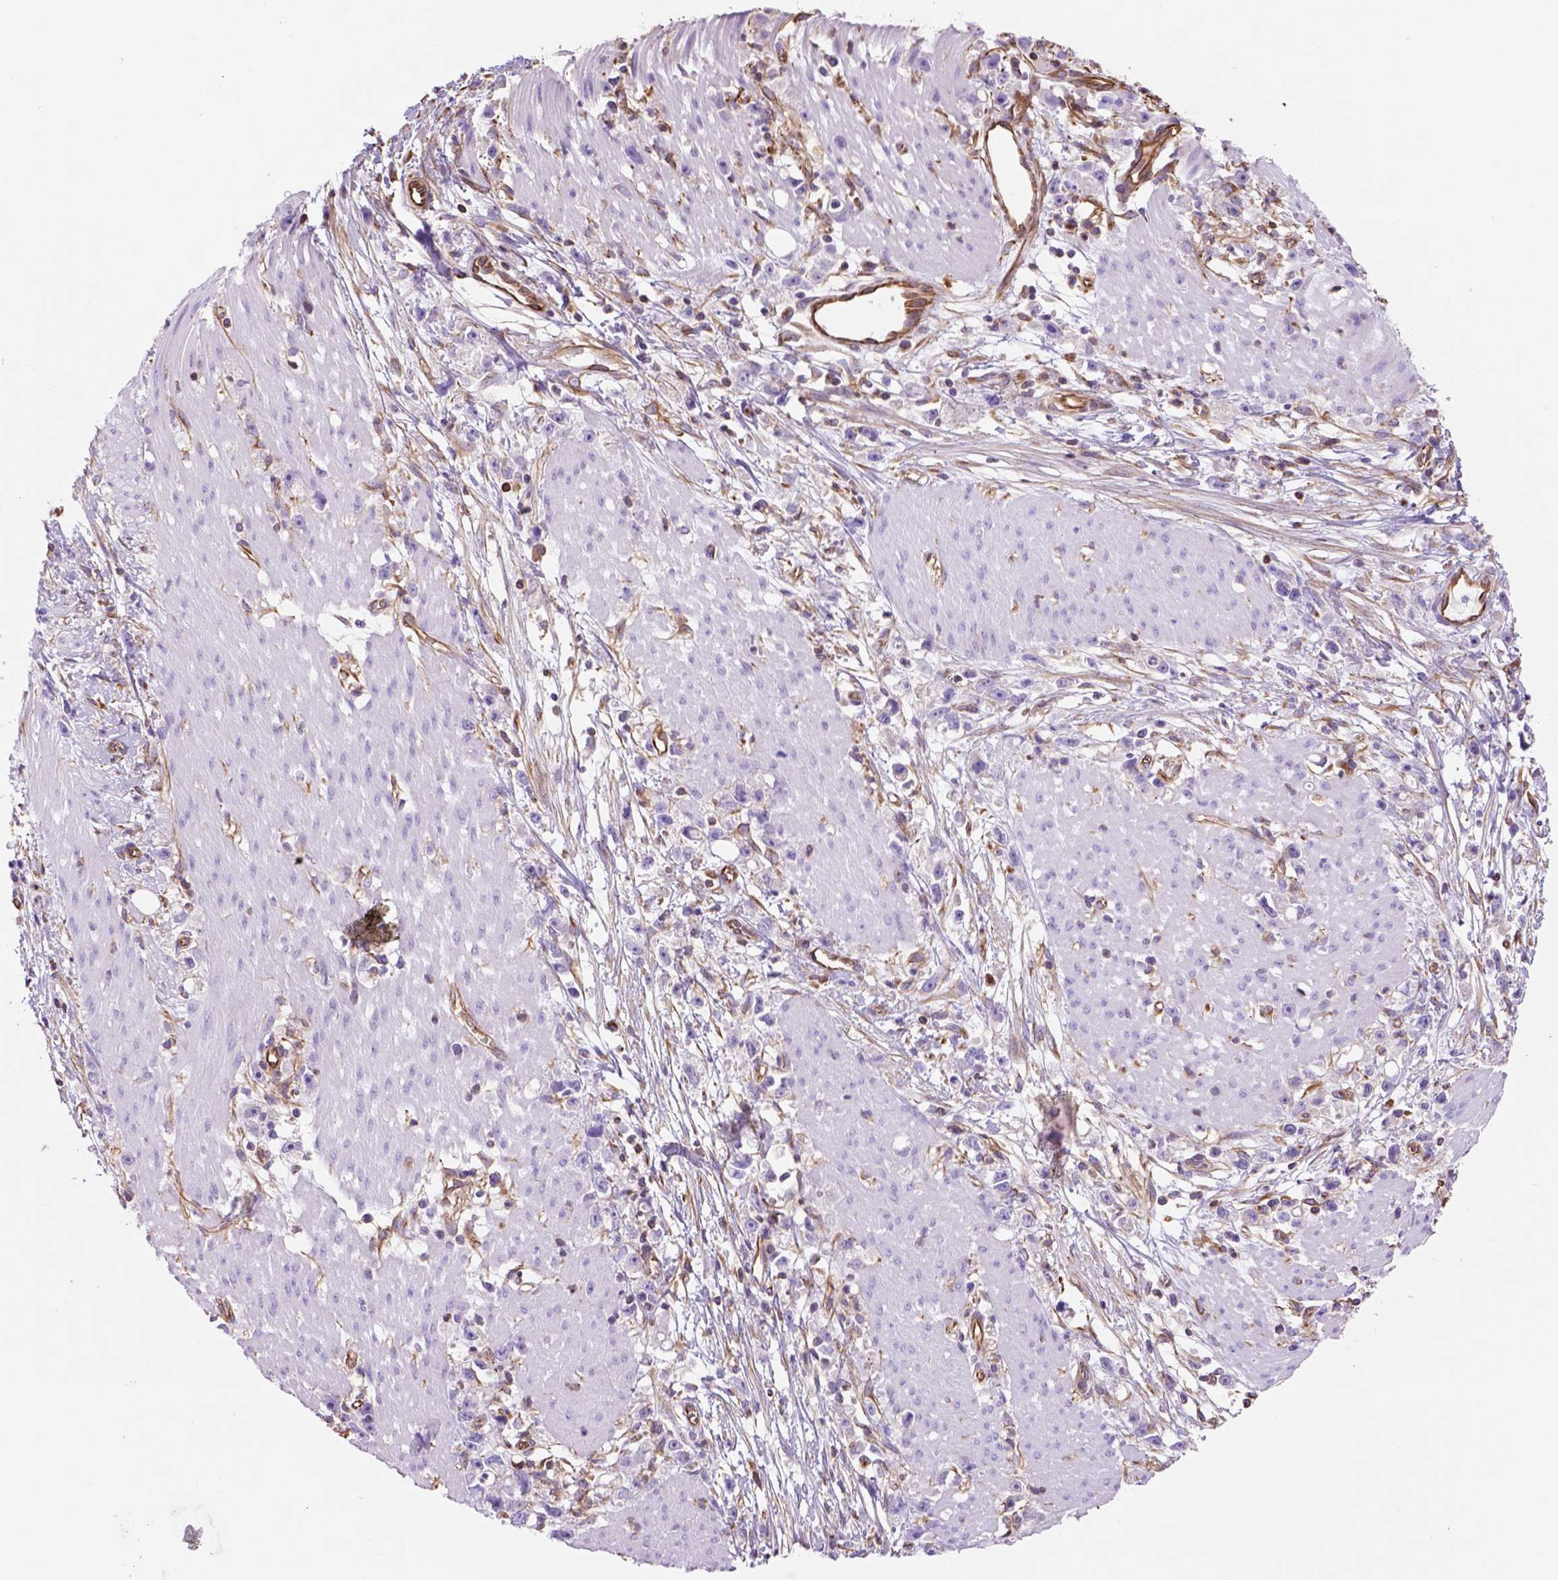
{"staining": {"intensity": "negative", "quantity": "none", "location": "none"}, "tissue": "stomach cancer", "cell_type": "Tumor cells", "image_type": "cancer", "snomed": [{"axis": "morphology", "description": "Adenocarcinoma, NOS"}, {"axis": "topography", "description": "Stomach"}], "caption": "Immunohistochemical staining of human stomach cancer (adenocarcinoma) shows no significant positivity in tumor cells. (DAB (3,3'-diaminobenzidine) immunohistochemistry (IHC), high magnification).", "gene": "ZZZ3", "patient": {"sex": "female", "age": 59}}